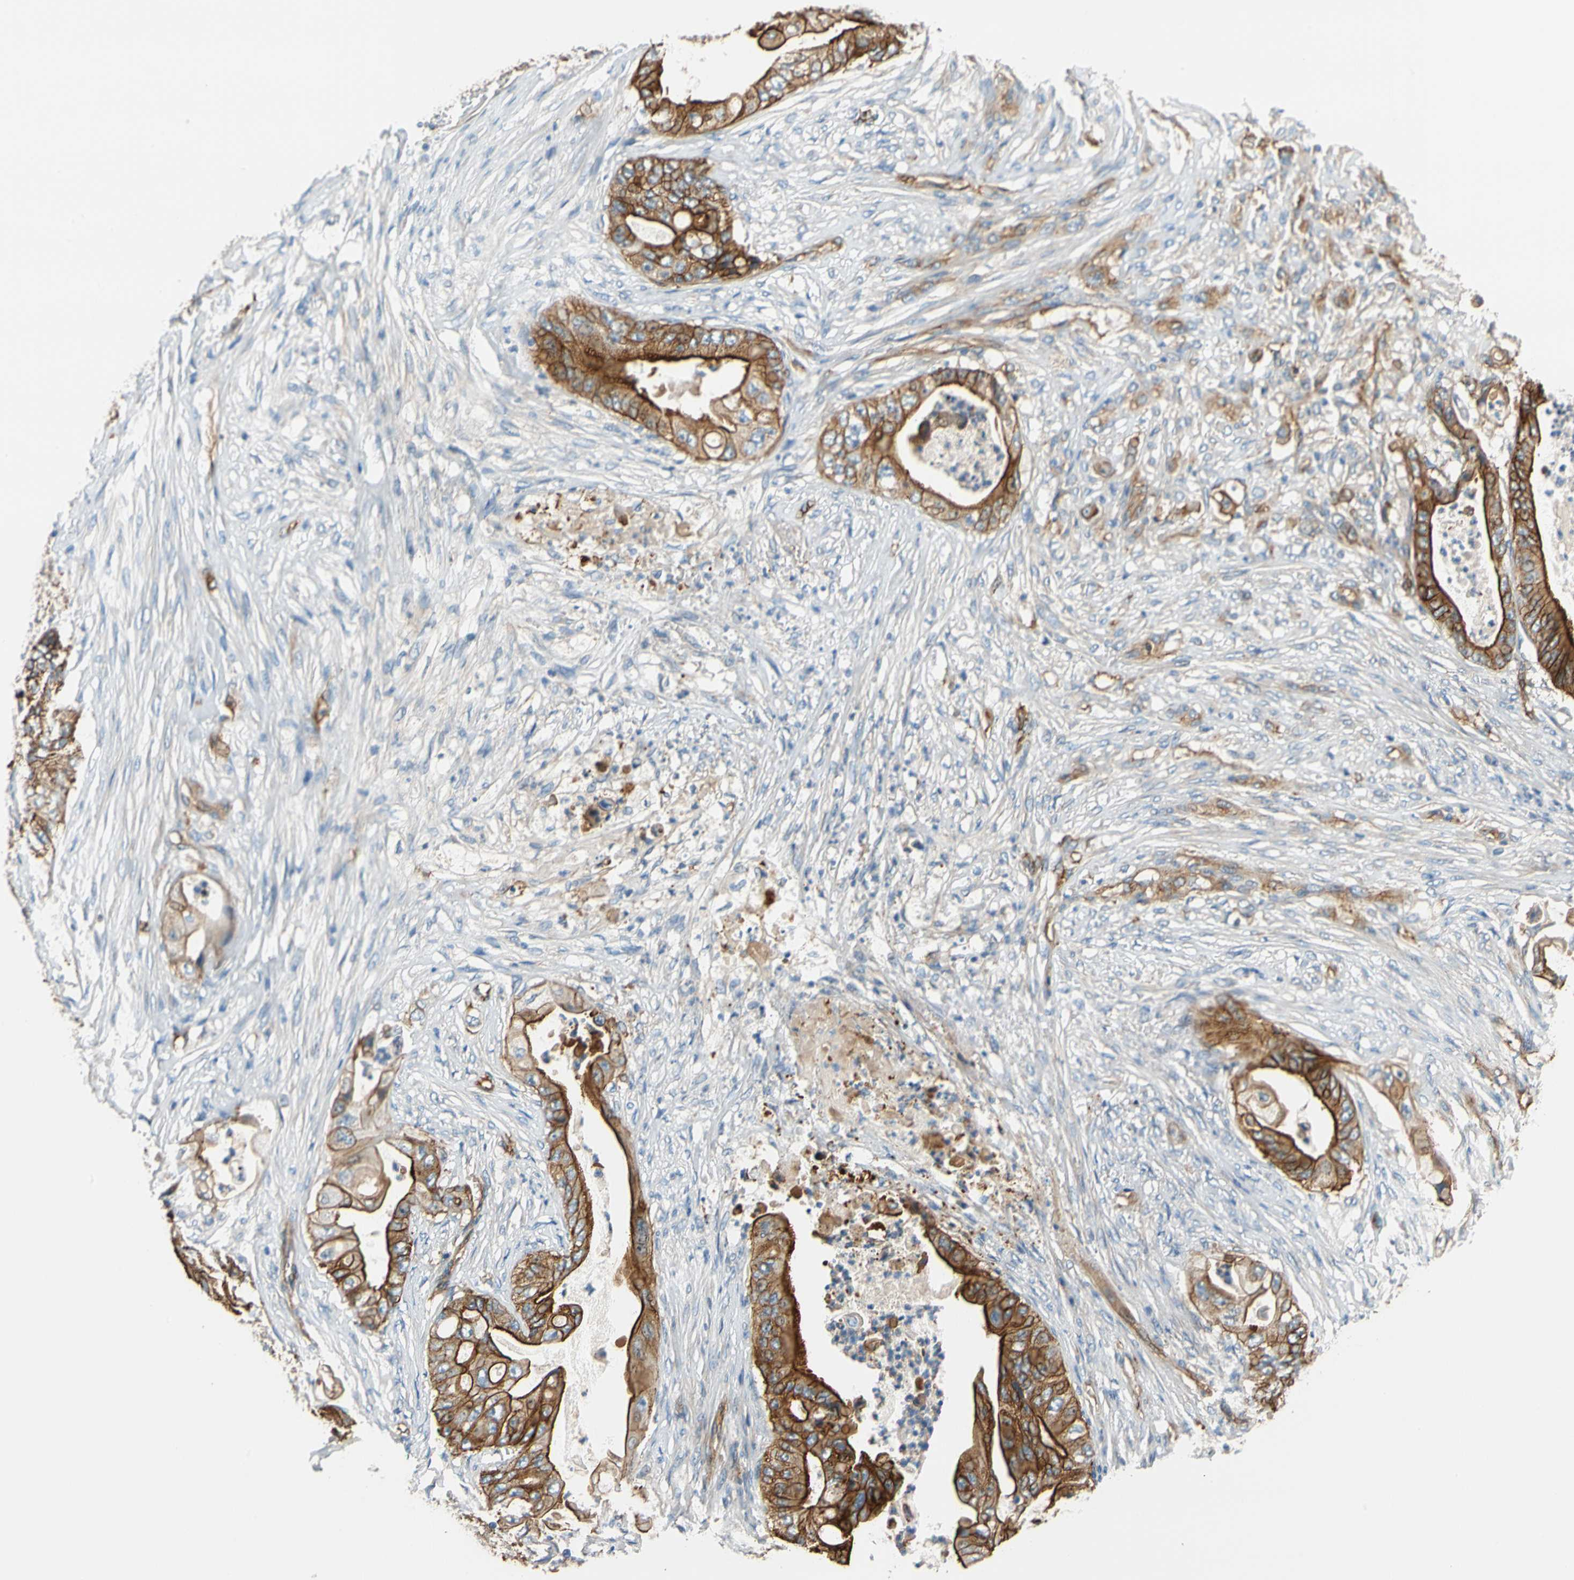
{"staining": {"intensity": "strong", "quantity": ">75%", "location": "cytoplasmic/membranous"}, "tissue": "stomach cancer", "cell_type": "Tumor cells", "image_type": "cancer", "snomed": [{"axis": "morphology", "description": "Adenocarcinoma, NOS"}, {"axis": "topography", "description": "Stomach"}], "caption": "A brown stain shows strong cytoplasmic/membranous positivity of a protein in human stomach cancer (adenocarcinoma) tumor cells.", "gene": "SPTAN1", "patient": {"sex": "female", "age": 73}}